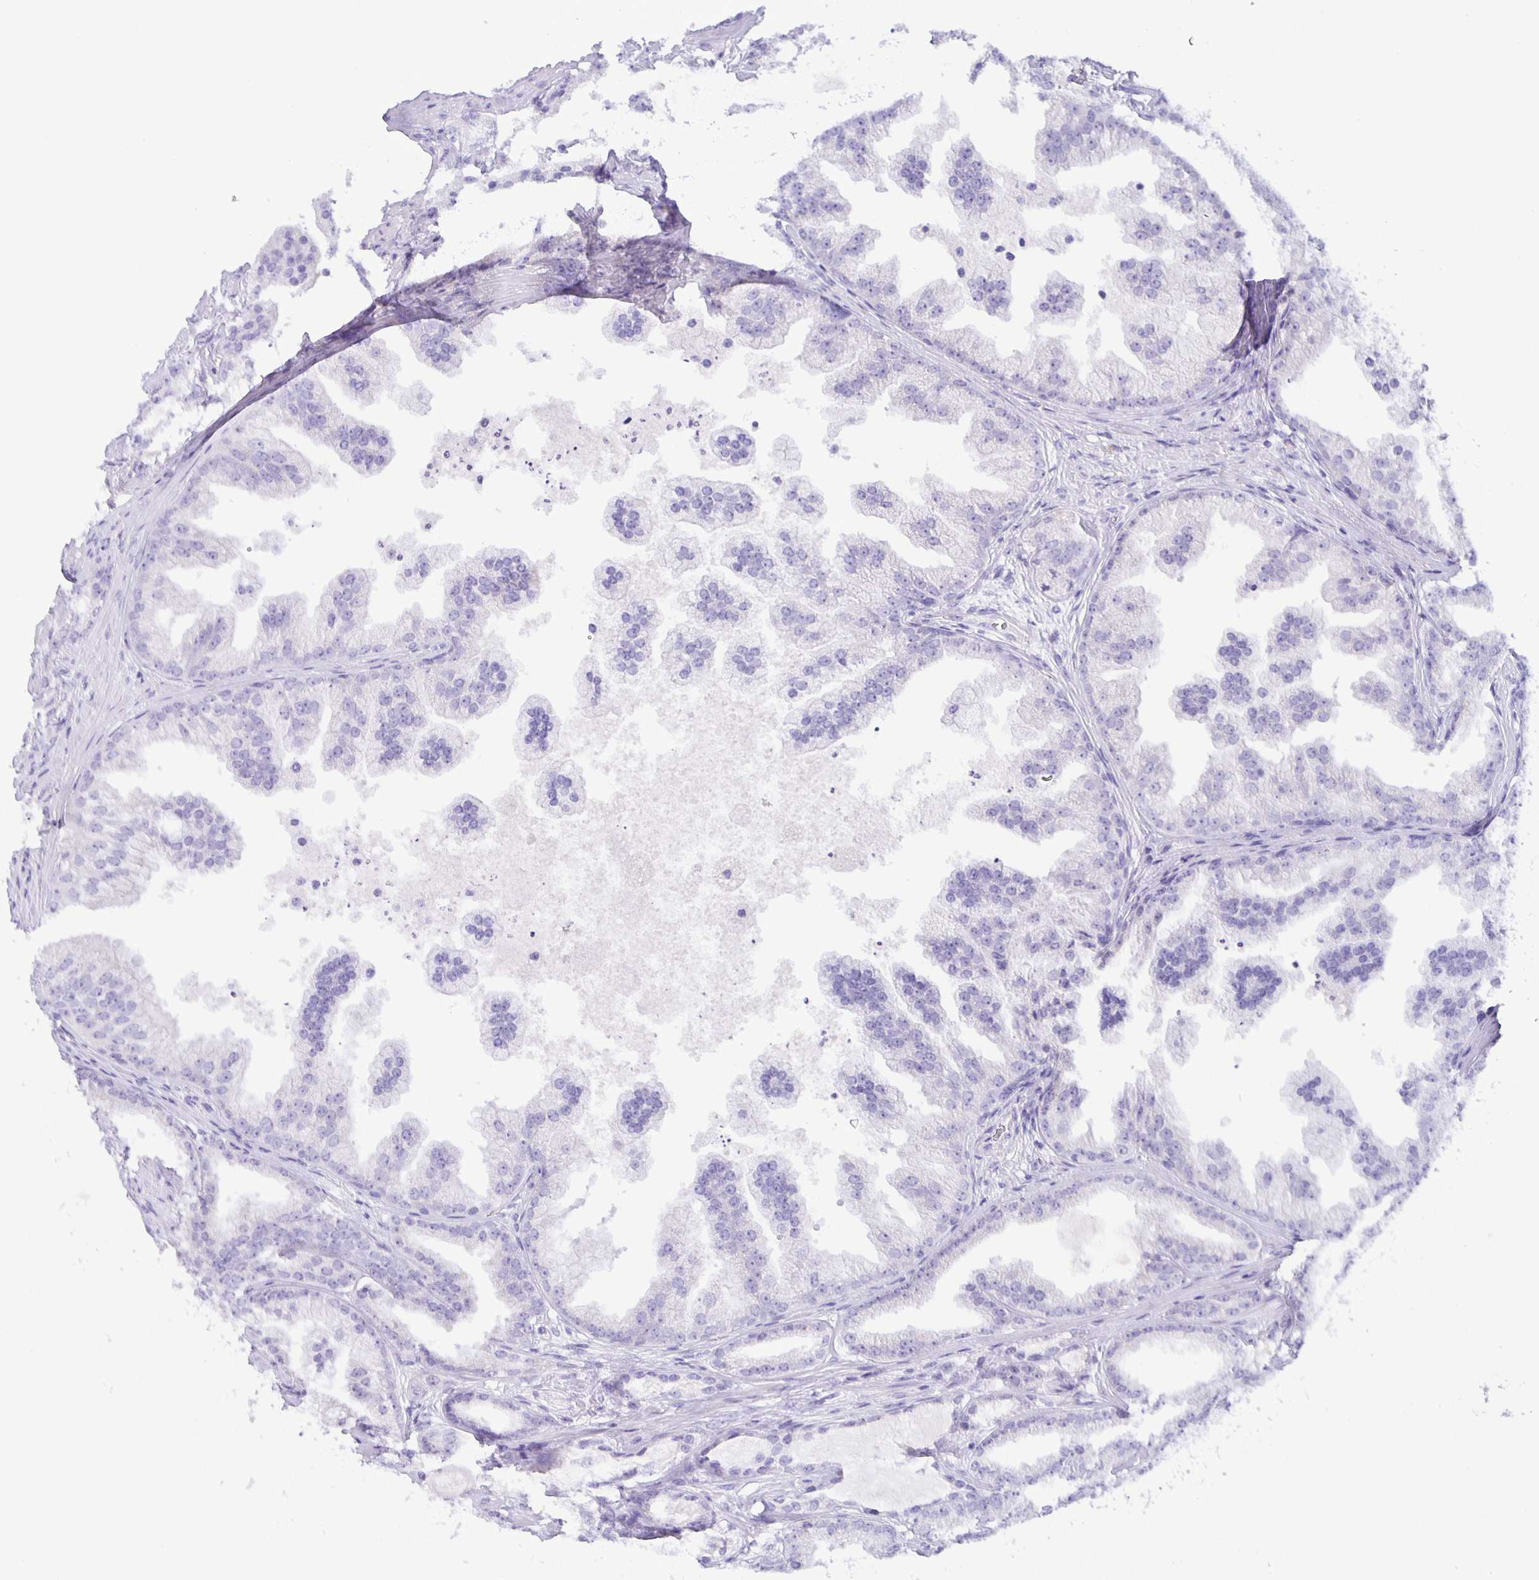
{"staining": {"intensity": "negative", "quantity": "none", "location": "none"}, "tissue": "prostate cancer", "cell_type": "Tumor cells", "image_type": "cancer", "snomed": [{"axis": "morphology", "description": "Adenocarcinoma, Low grade"}, {"axis": "topography", "description": "Prostate"}], "caption": "Tumor cells show no significant staining in prostate cancer. (DAB (3,3'-diaminobenzidine) immunohistochemistry, high magnification).", "gene": "AQP6", "patient": {"sex": "male", "age": 65}}